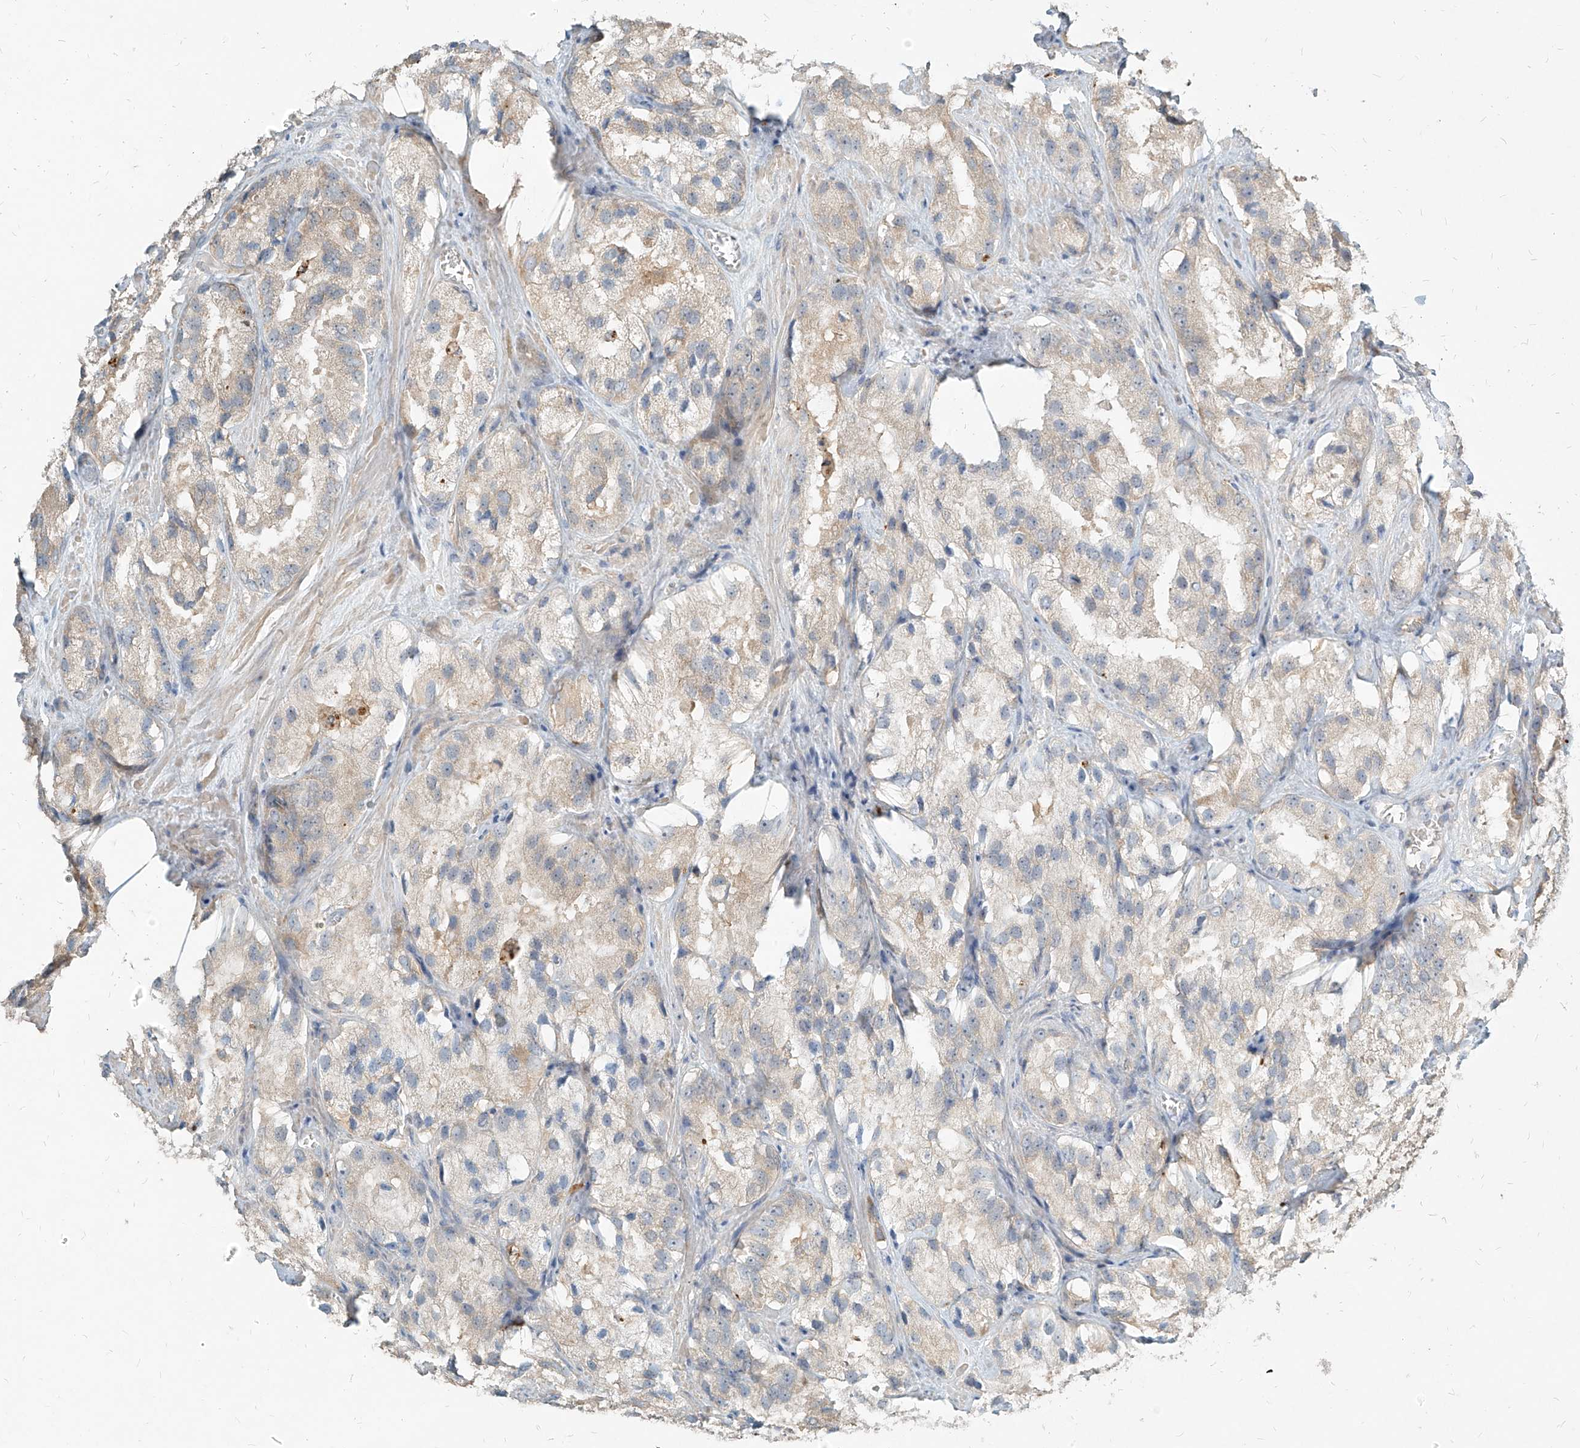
{"staining": {"intensity": "negative", "quantity": "none", "location": "none"}, "tissue": "prostate cancer", "cell_type": "Tumor cells", "image_type": "cancer", "snomed": [{"axis": "morphology", "description": "Adenocarcinoma, High grade"}, {"axis": "topography", "description": "Prostate"}], "caption": "Immunohistochemistry (IHC) photomicrograph of human prostate cancer (adenocarcinoma (high-grade)) stained for a protein (brown), which demonstrates no positivity in tumor cells.", "gene": "PGD", "patient": {"sex": "male", "age": 66}}